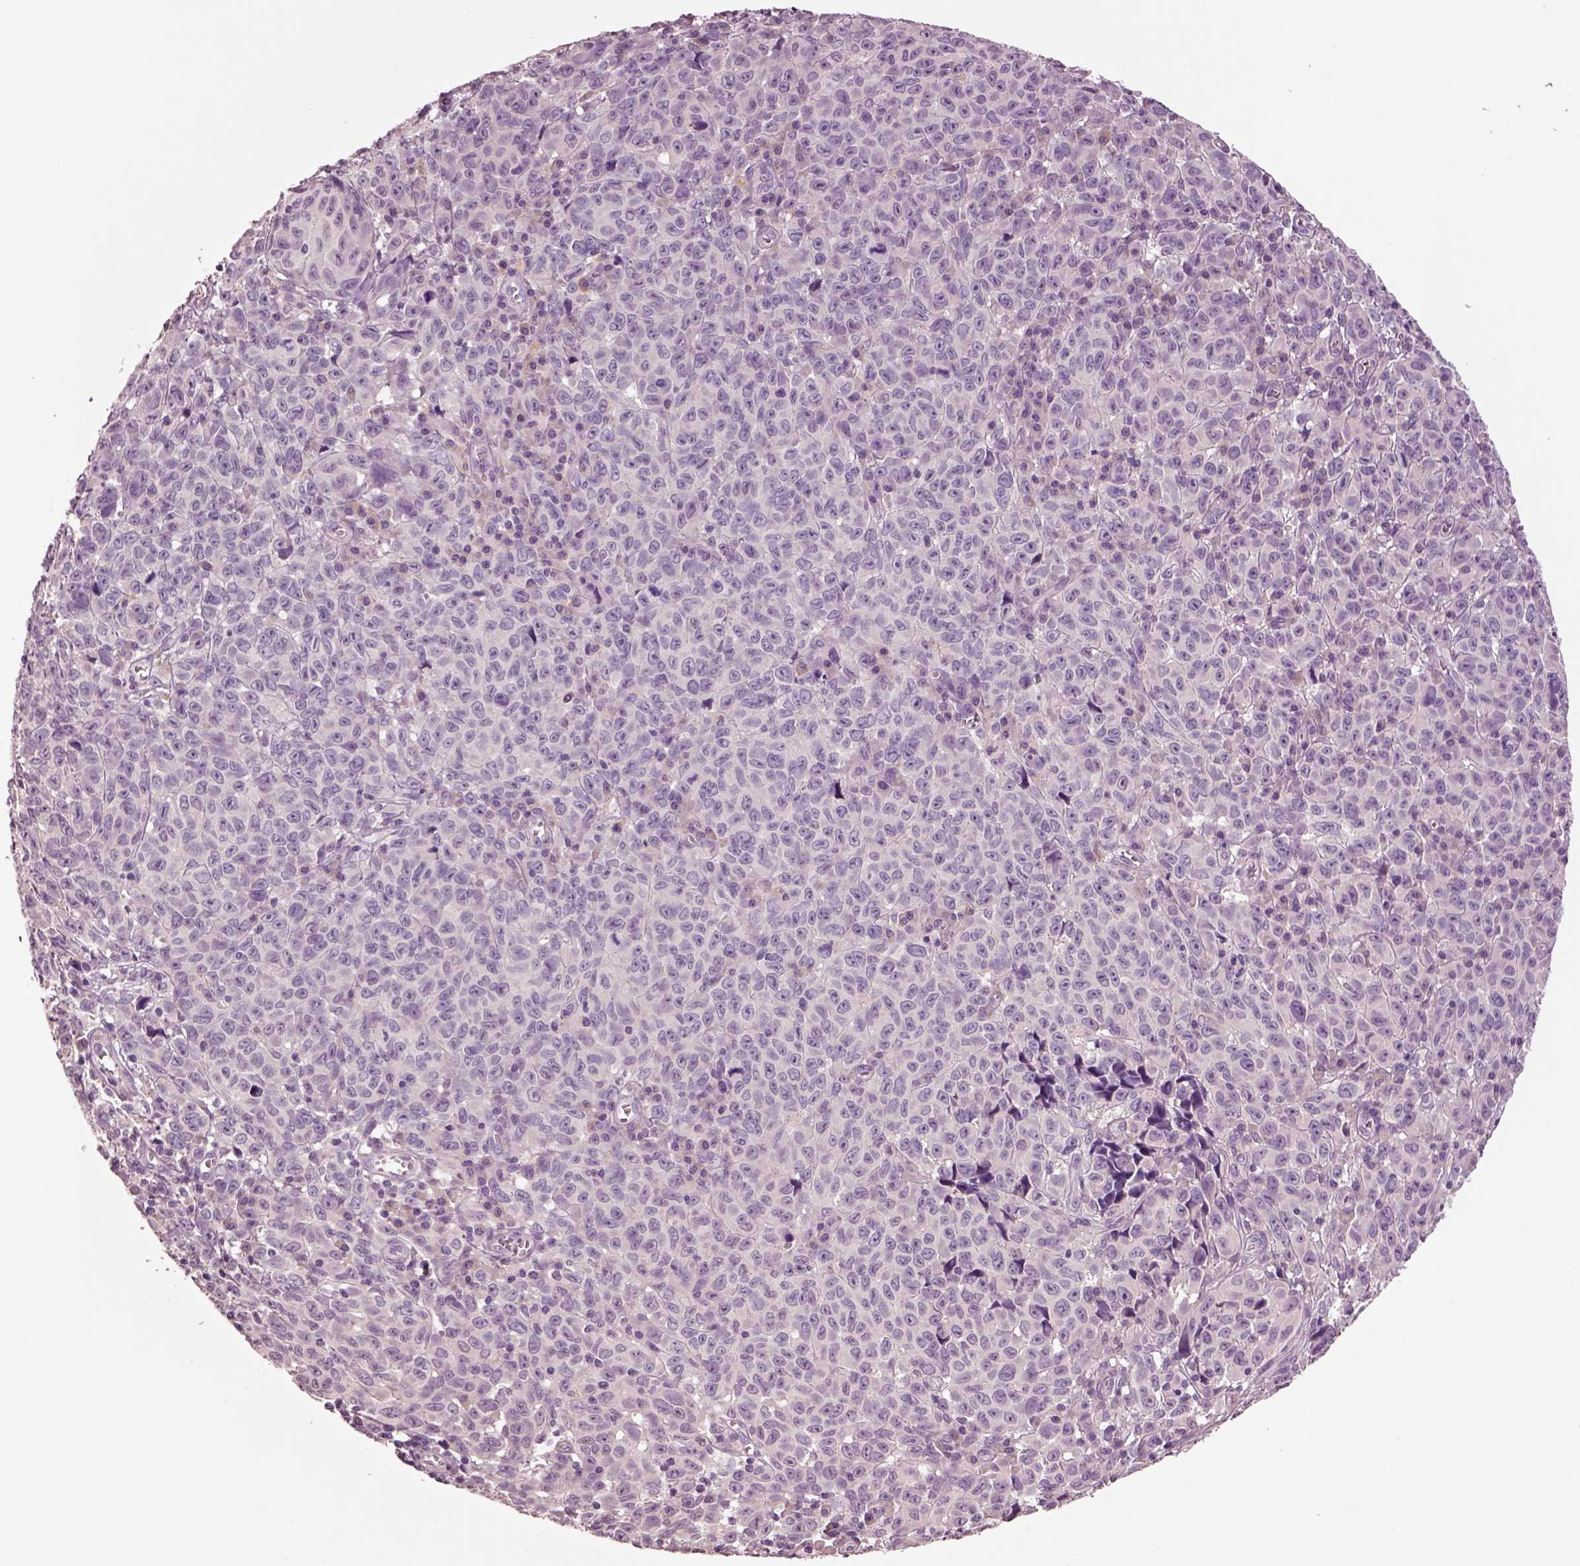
{"staining": {"intensity": "negative", "quantity": "none", "location": "none"}, "tissue": "melanoma", "cell_type": "Tumor cells", "image_type": "cancer", "snomed": [{"axis": "morphology", "description": "Malignant melanoma, NOS"}, {"axis": "topography", "description": "Vulva, labia, clitoris and Bartholin´s gland, NO"}], "caption": "This is an immunohistochemistry histopathology image of human malignant melanoma. There is no positivity in tumor cells.", "gene": "CLPSL1", "patient": {"sex": "female", "age": 75}}